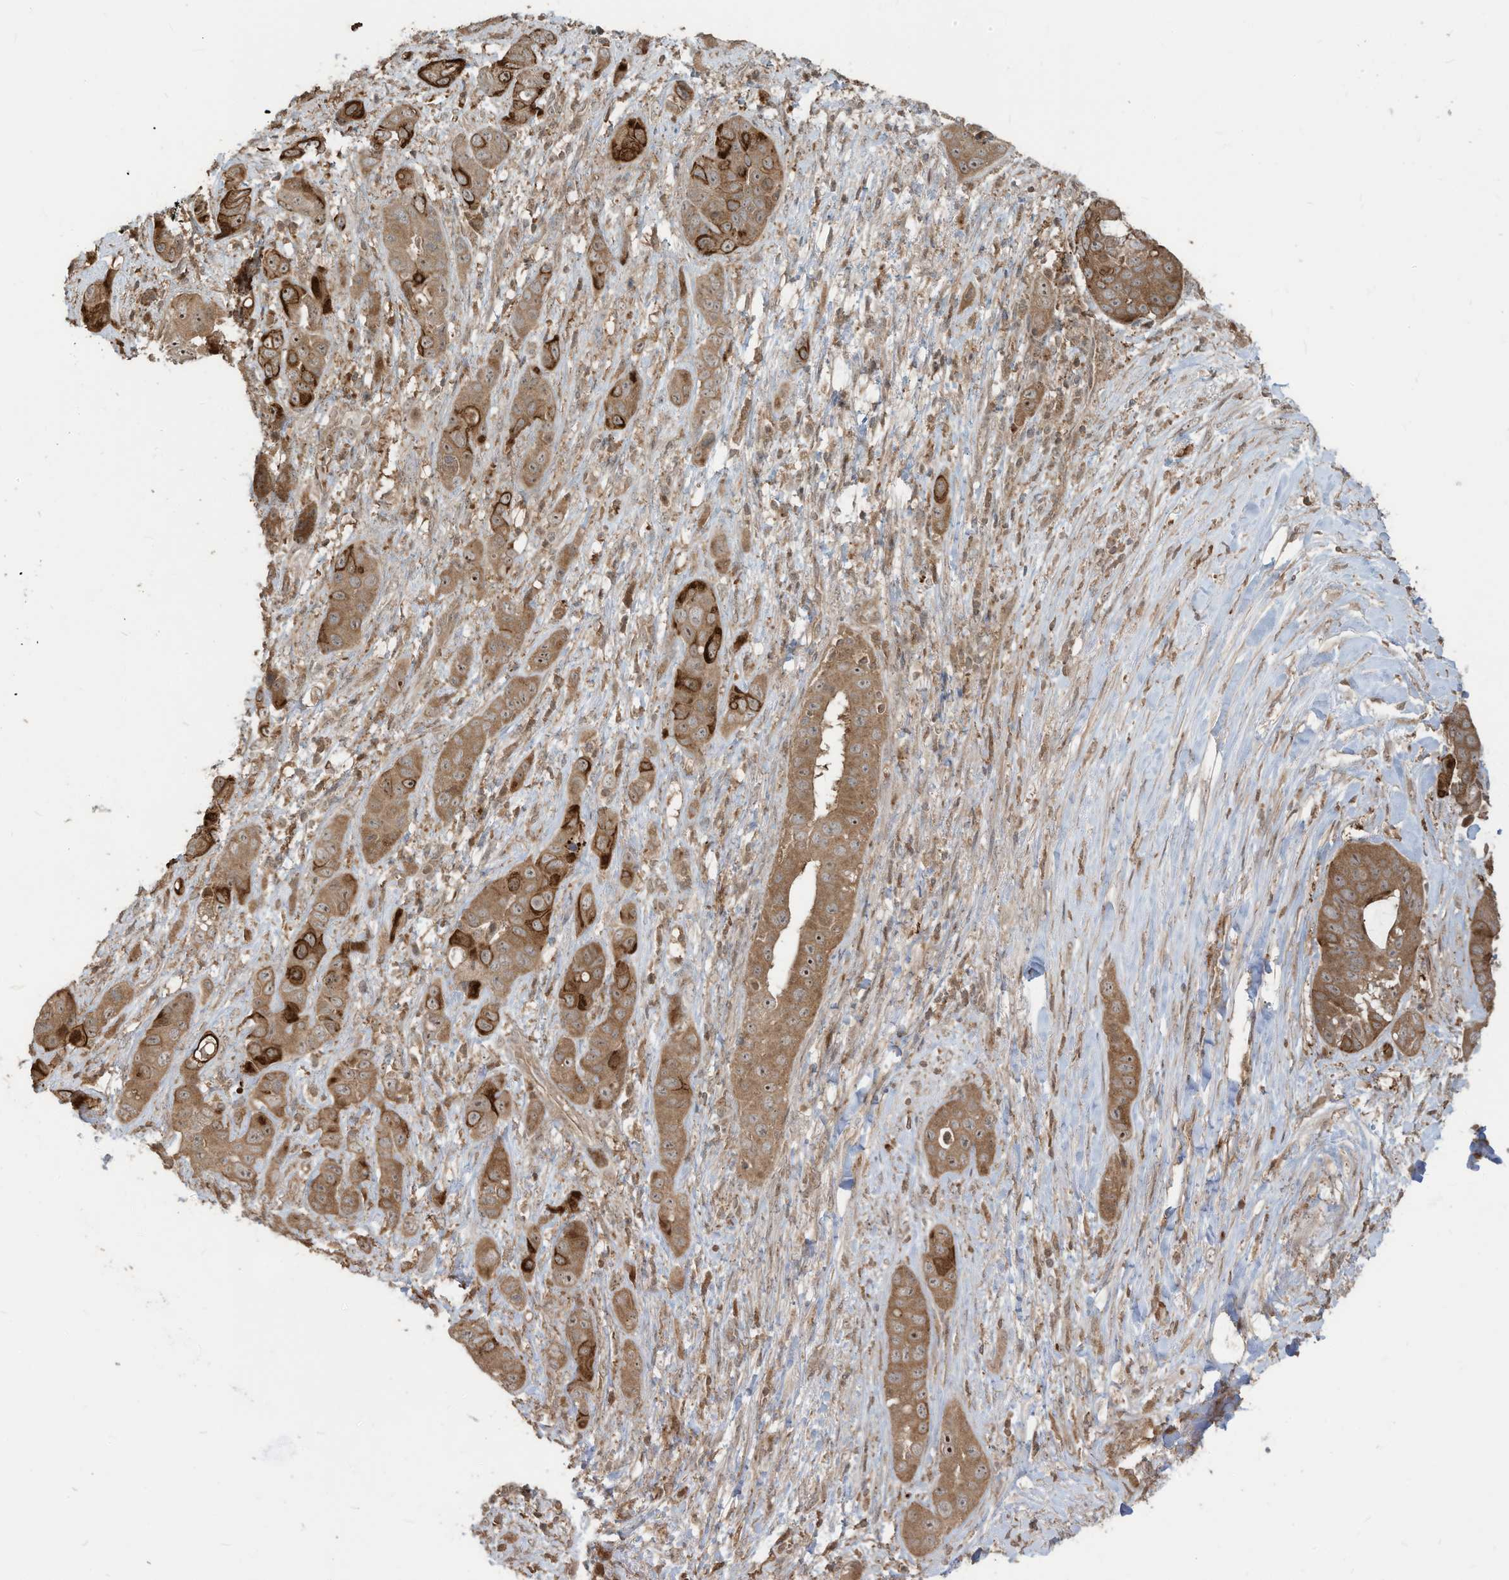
{"staining": {"intensity": "moderate", "quantity": ">75%", "location": "cytoplasmic/membranous,nuclear"}, "tissue": "liver cancer", "cell_type": "Tumor cells", "image_type": "cancer", "snomed": [{"axis": "morphology", "description": "Cholangiocarcinoma"}, {"axis": "topography", "description": "Liver"}], "caption": "Cholangiocarcinoma (liver) stained with immunohistochemistry (IHC) demonstrates moderate cytoplasmic/membranous and nuclear positivity in approximately >75% of tumor cells.", "gene": "CARF", "patient": {"sex": "female", "age": 52}}